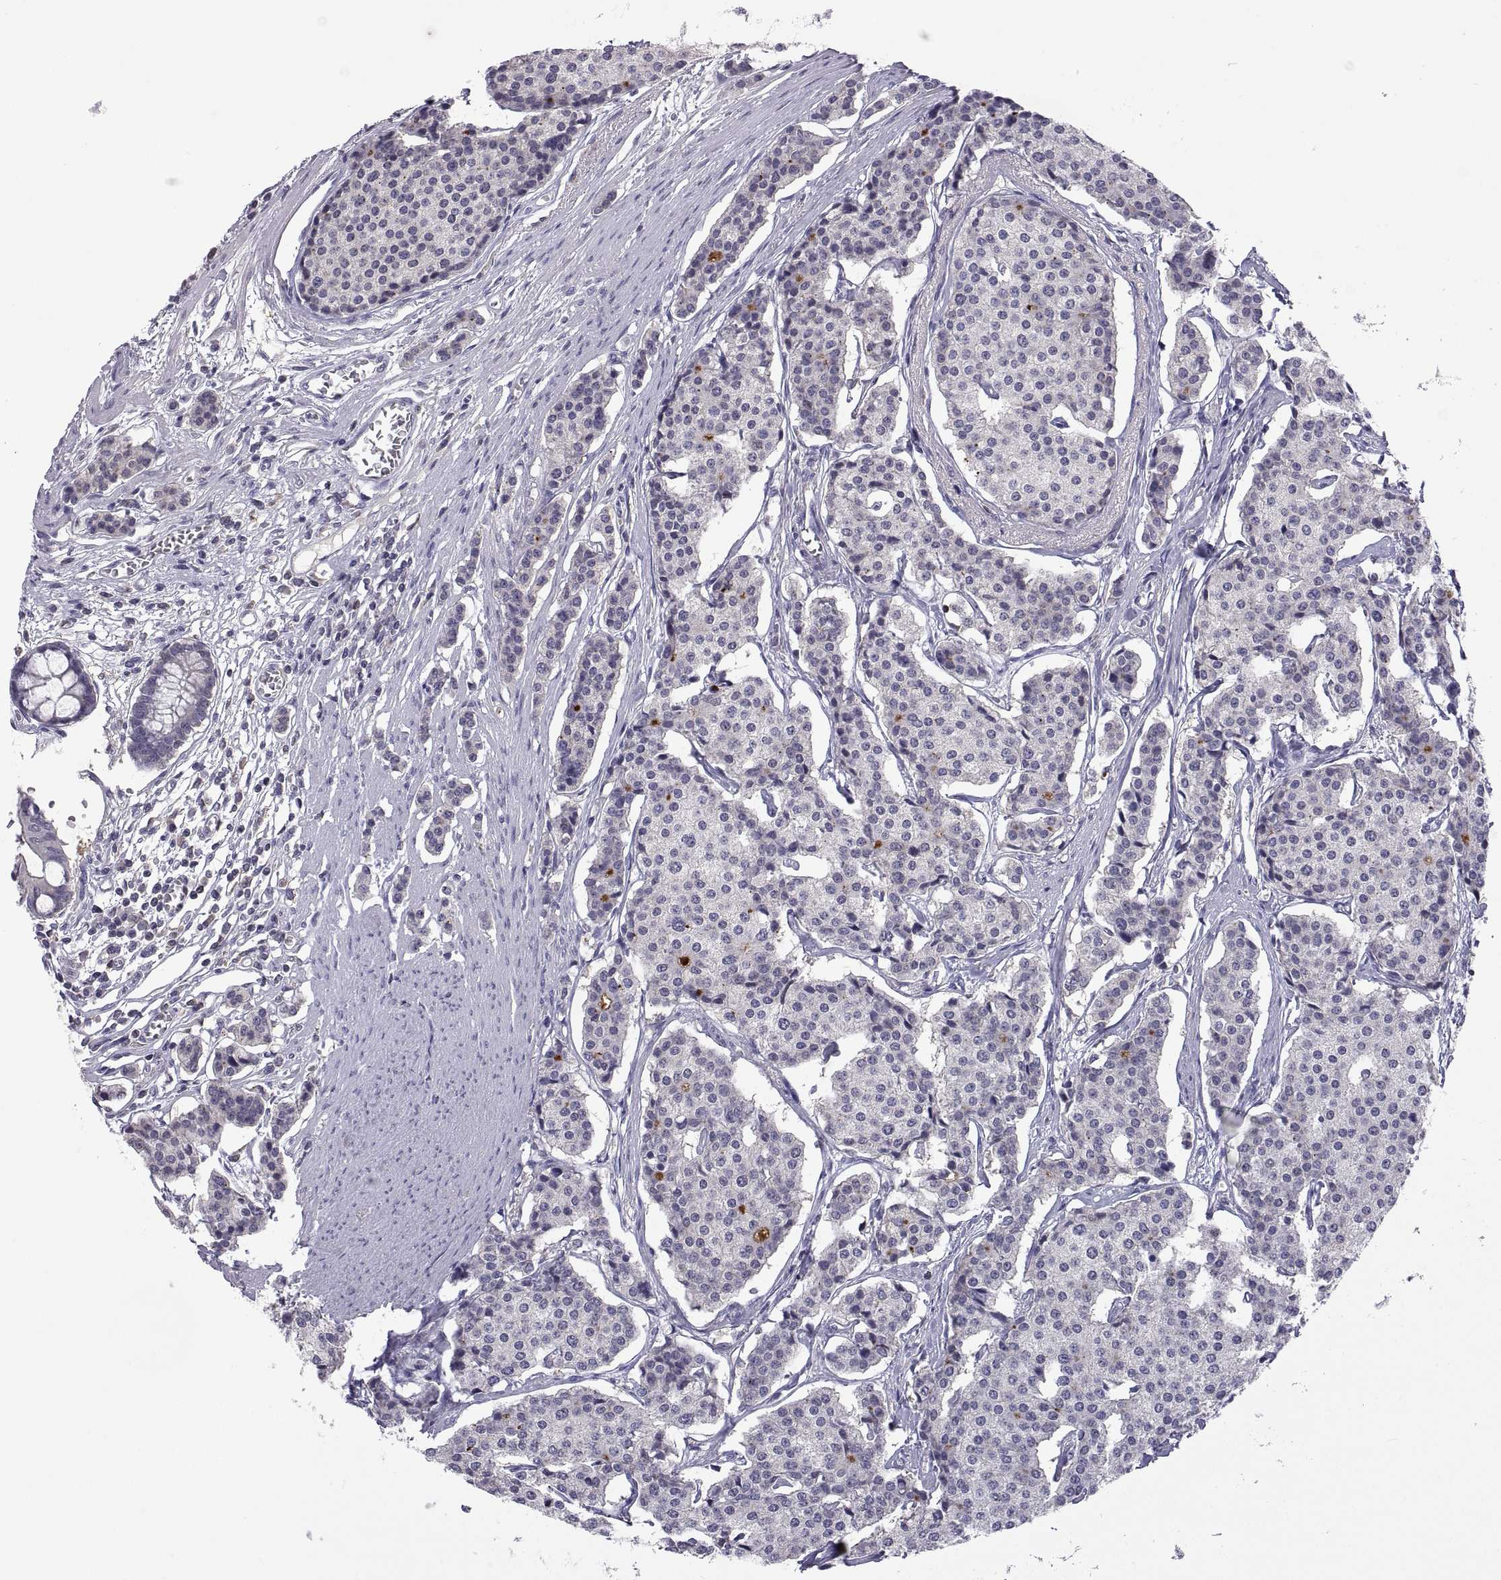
{"staining": {"intensity": "negative", "quantity": "none", "location": "none"}, "tissue": "carcinoid", "cell_type": "Tumor cells", "image_type": "cancer", "snomed": [{"axis": "morphology", "description": "Carcinoid, malignant, NOS"}, {"axis": "topography", "description": "Small intestine"}], "caption": "This is an immunohistochemistry (IHC) image of carcinoid. There is no positivity in tumor cells.", "gene": "FGF9", "patient": {"sex": "female", "age": 65}}